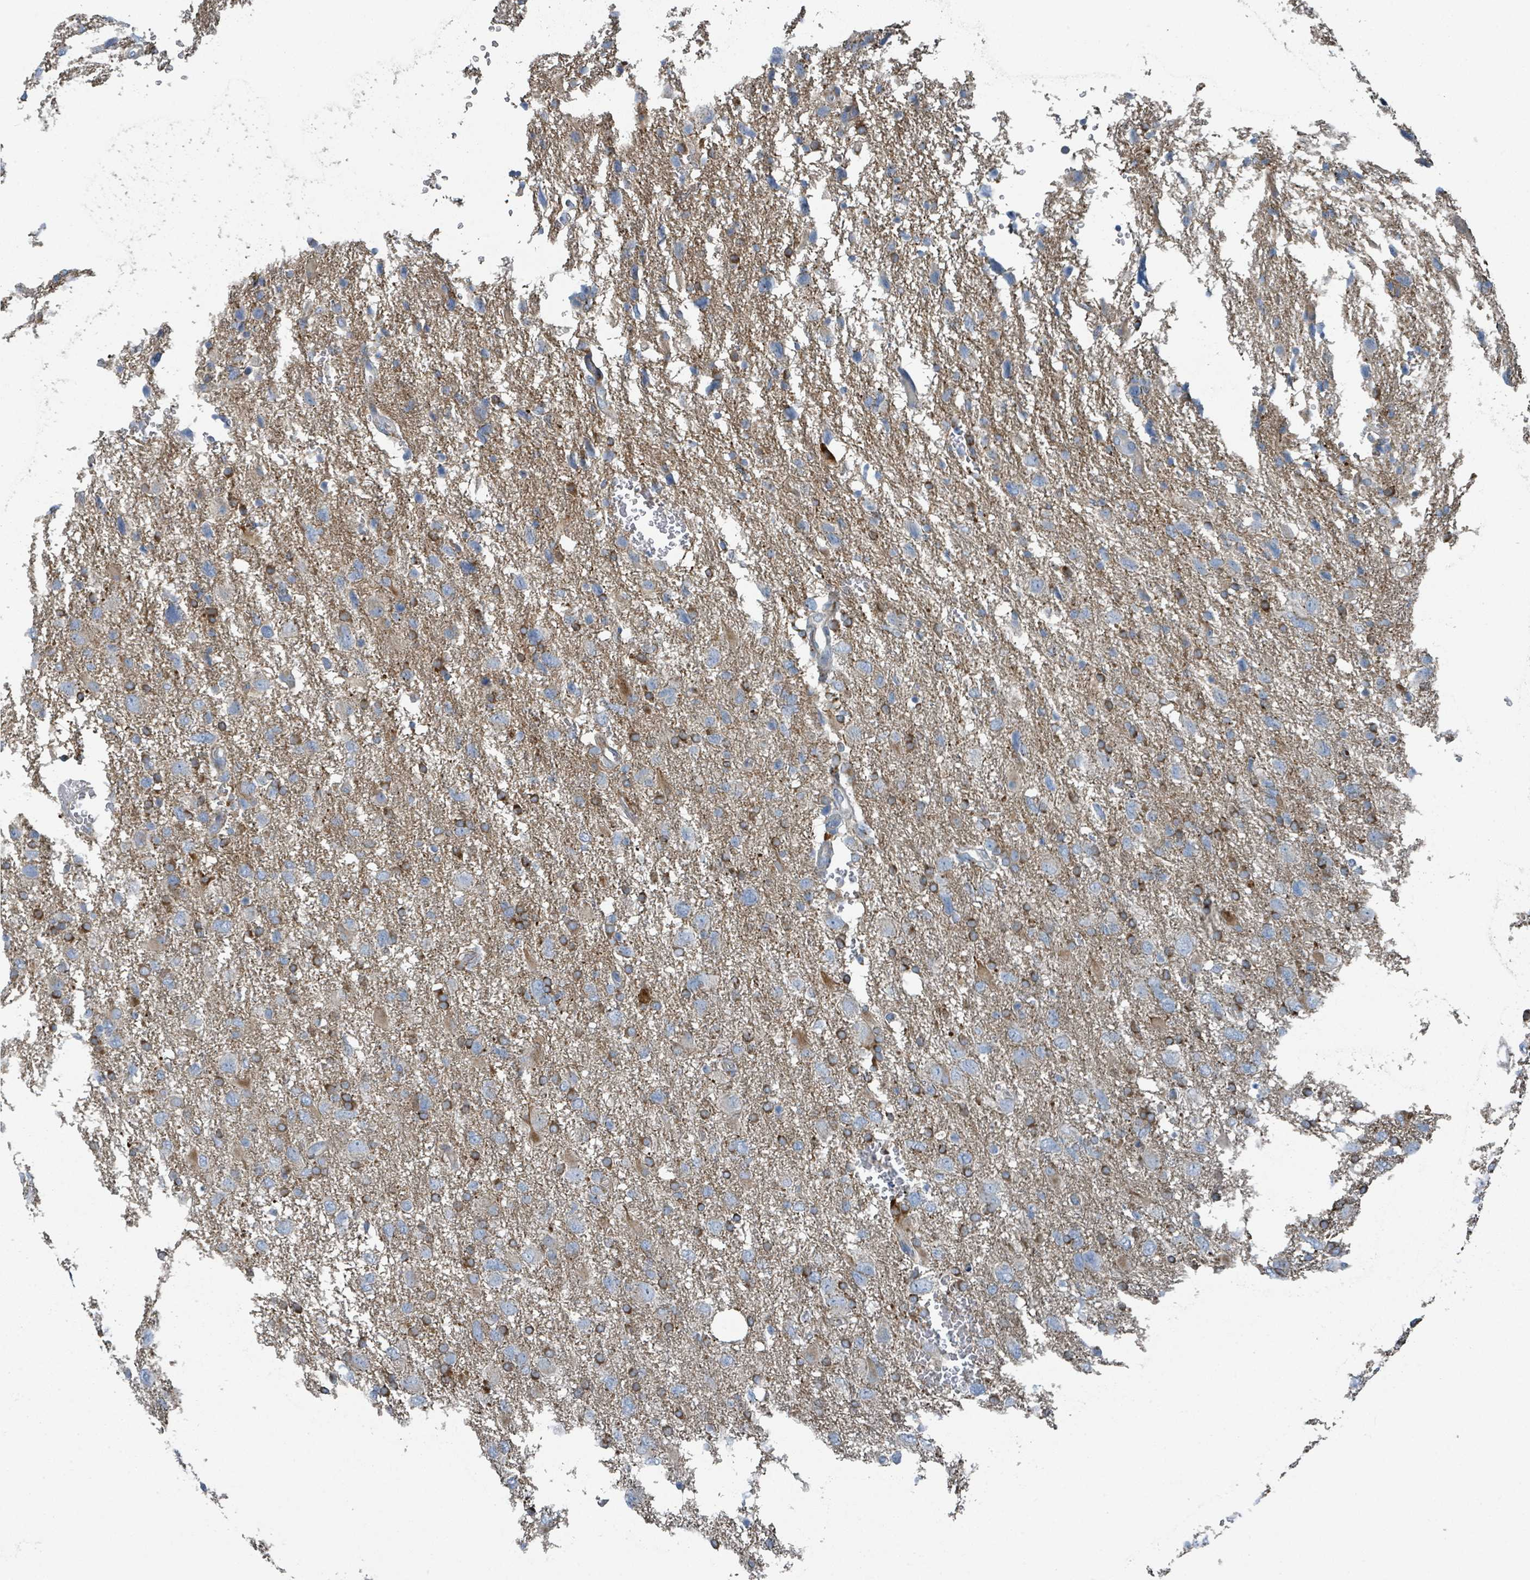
{"staining": {"intensity": "moderate", "quantity": "25%-75%", "location": "cytoplasmic/membranous"}, "tissue": "glioma", "cell_type": "Tumor cells", "image_type": "cancer", "snomed": [{"axis": "morphology", "description": "Glioma, malignant, High grade"}, {"axis": "topography", "description": "Brain"}], "caption": "The micrograph shows immunohistochemical staining of high-grade glioma (malignant). There is moderate cytoplasmic/membranous expression is identified in about 25%-75% of tumor cells.", "gene": "DIPK2A", "patient": {"sex": "male", "age": 61}}